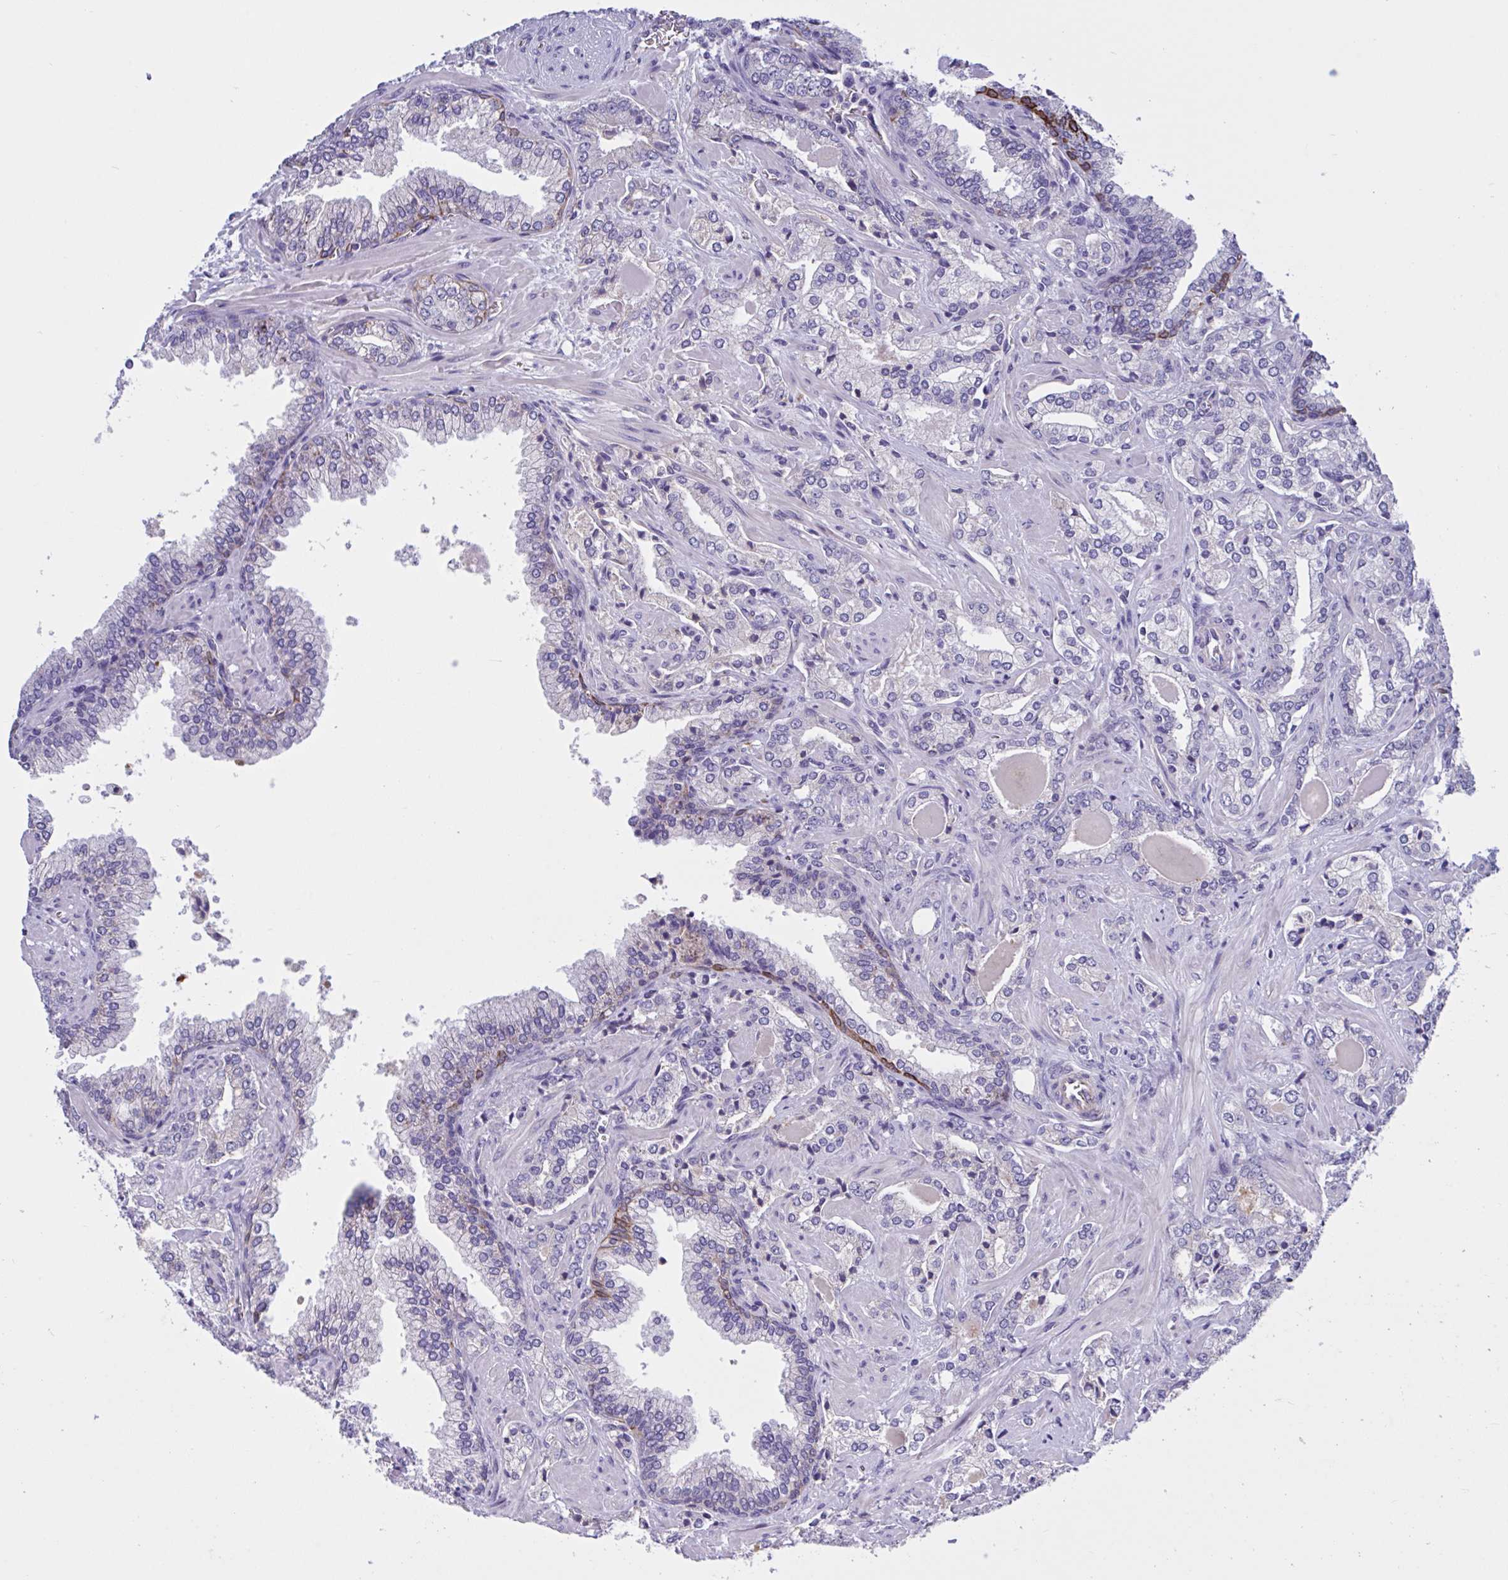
{"staining": {"intensity": "negative", "quantity": "none", "location": "none"}, "tissue": "prostate cancer", "cell_type": "Tumor cells", "image_type": "cancer", "snomed": [{"axis": "morphology", "description": "Adenocarcinoma, High grade"}, {"axis": "topography", "description": "Prostate"}], "caption": "Histopathology image shows no protein expression in tumor cells of prostate cancer (adenocarcinoma (high-grade)) tissue.", "gene": "SLC66A1", "patient": {"sex": "male", "age": 60}}